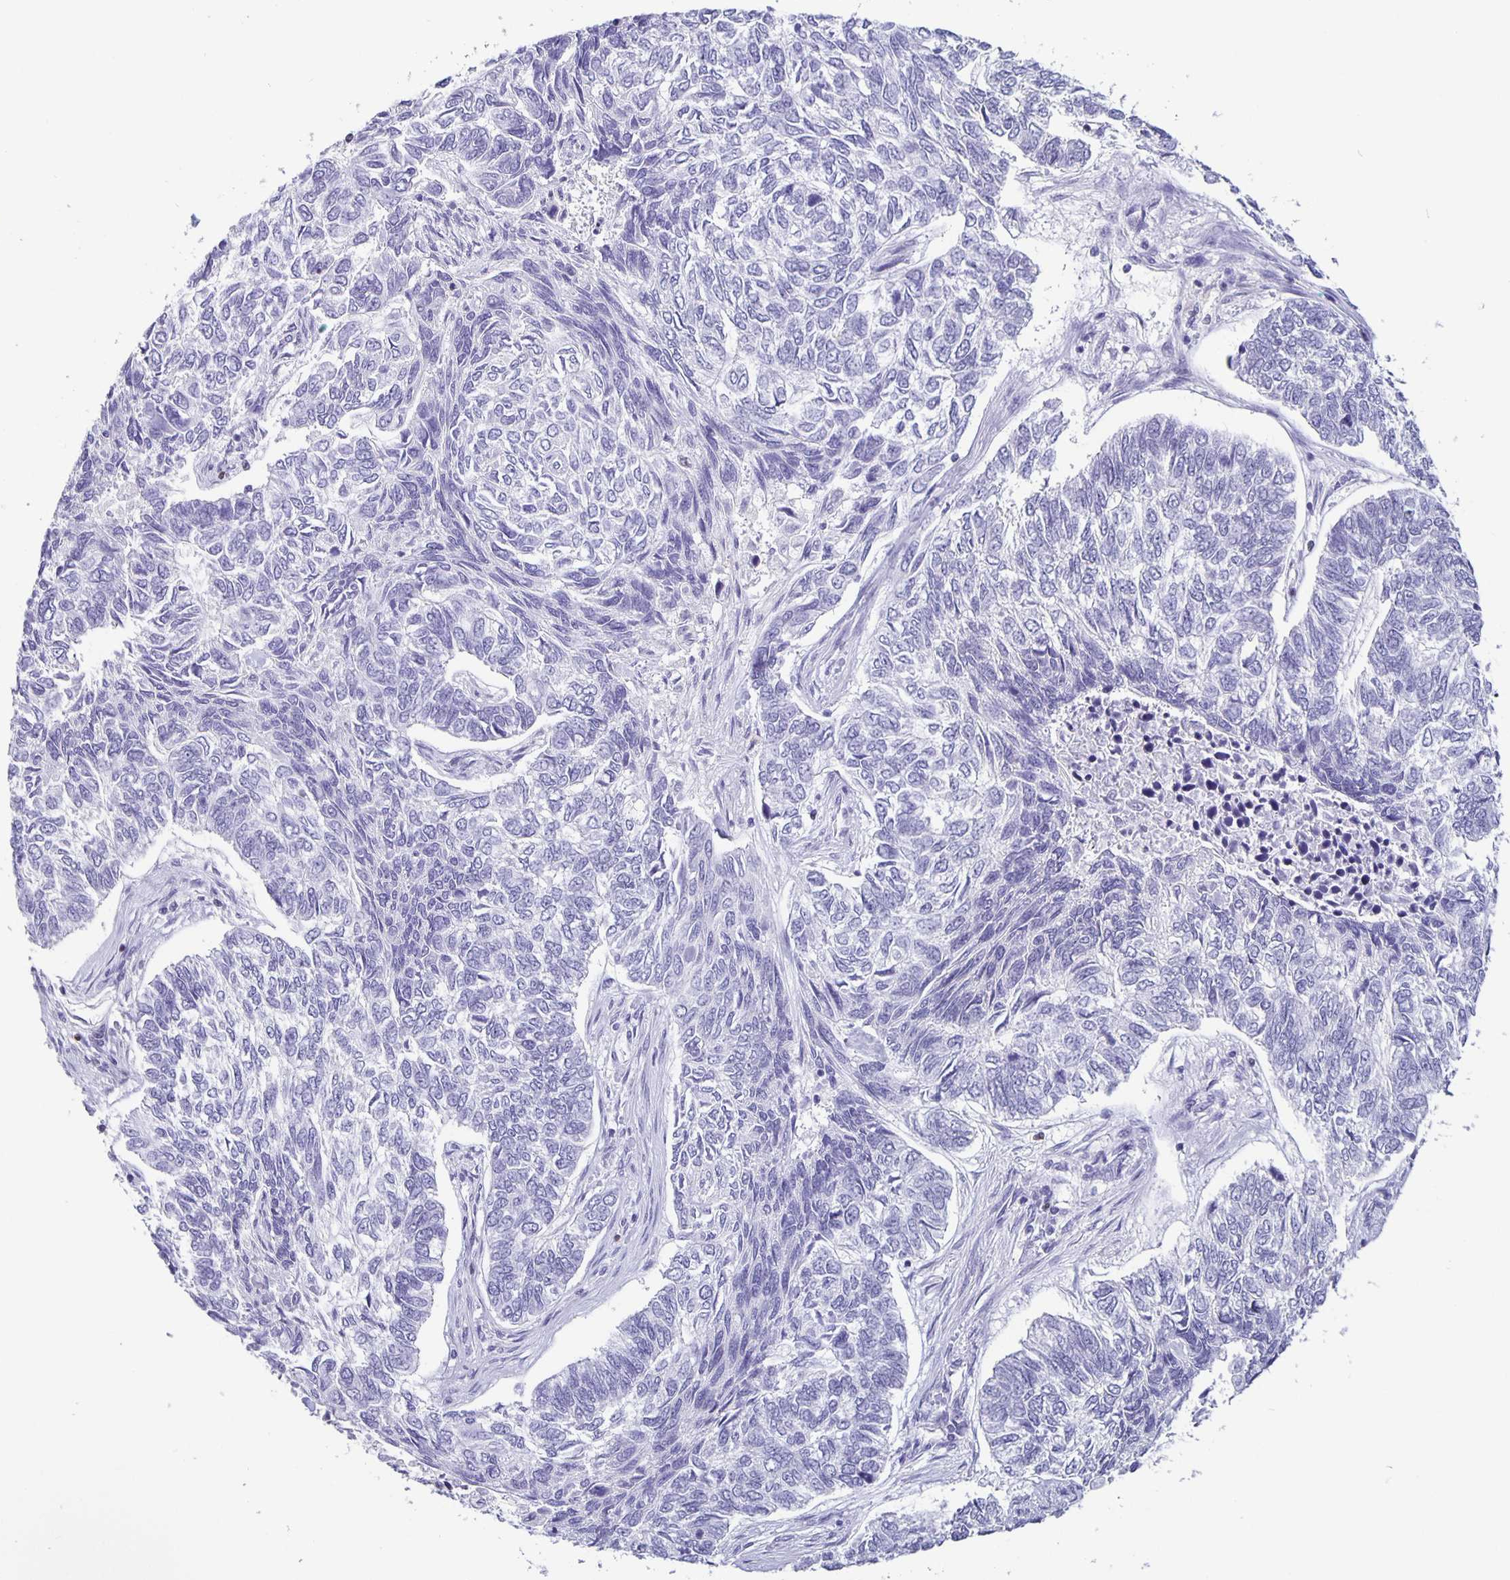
{"staining": {"intensity": "negative", "quantity": "none", "location": "none"}, "tissue": "skin cancer", "cell_type": "Tumor cells", "image_type": "cancer", "snomed": [{"axis": "morphology", "description": "Basal cell carcinoma"}, {"axis": "topography", "description": "Skin"}], "caption": "Immunohistochemistry (IHC) micrograph of human skin basal cell carcinoma stained for a protein (brown), which demonstrates no expression in tumor cells.", "gene": "SATB2", "patient": {"sex": "female", "age": 65}}